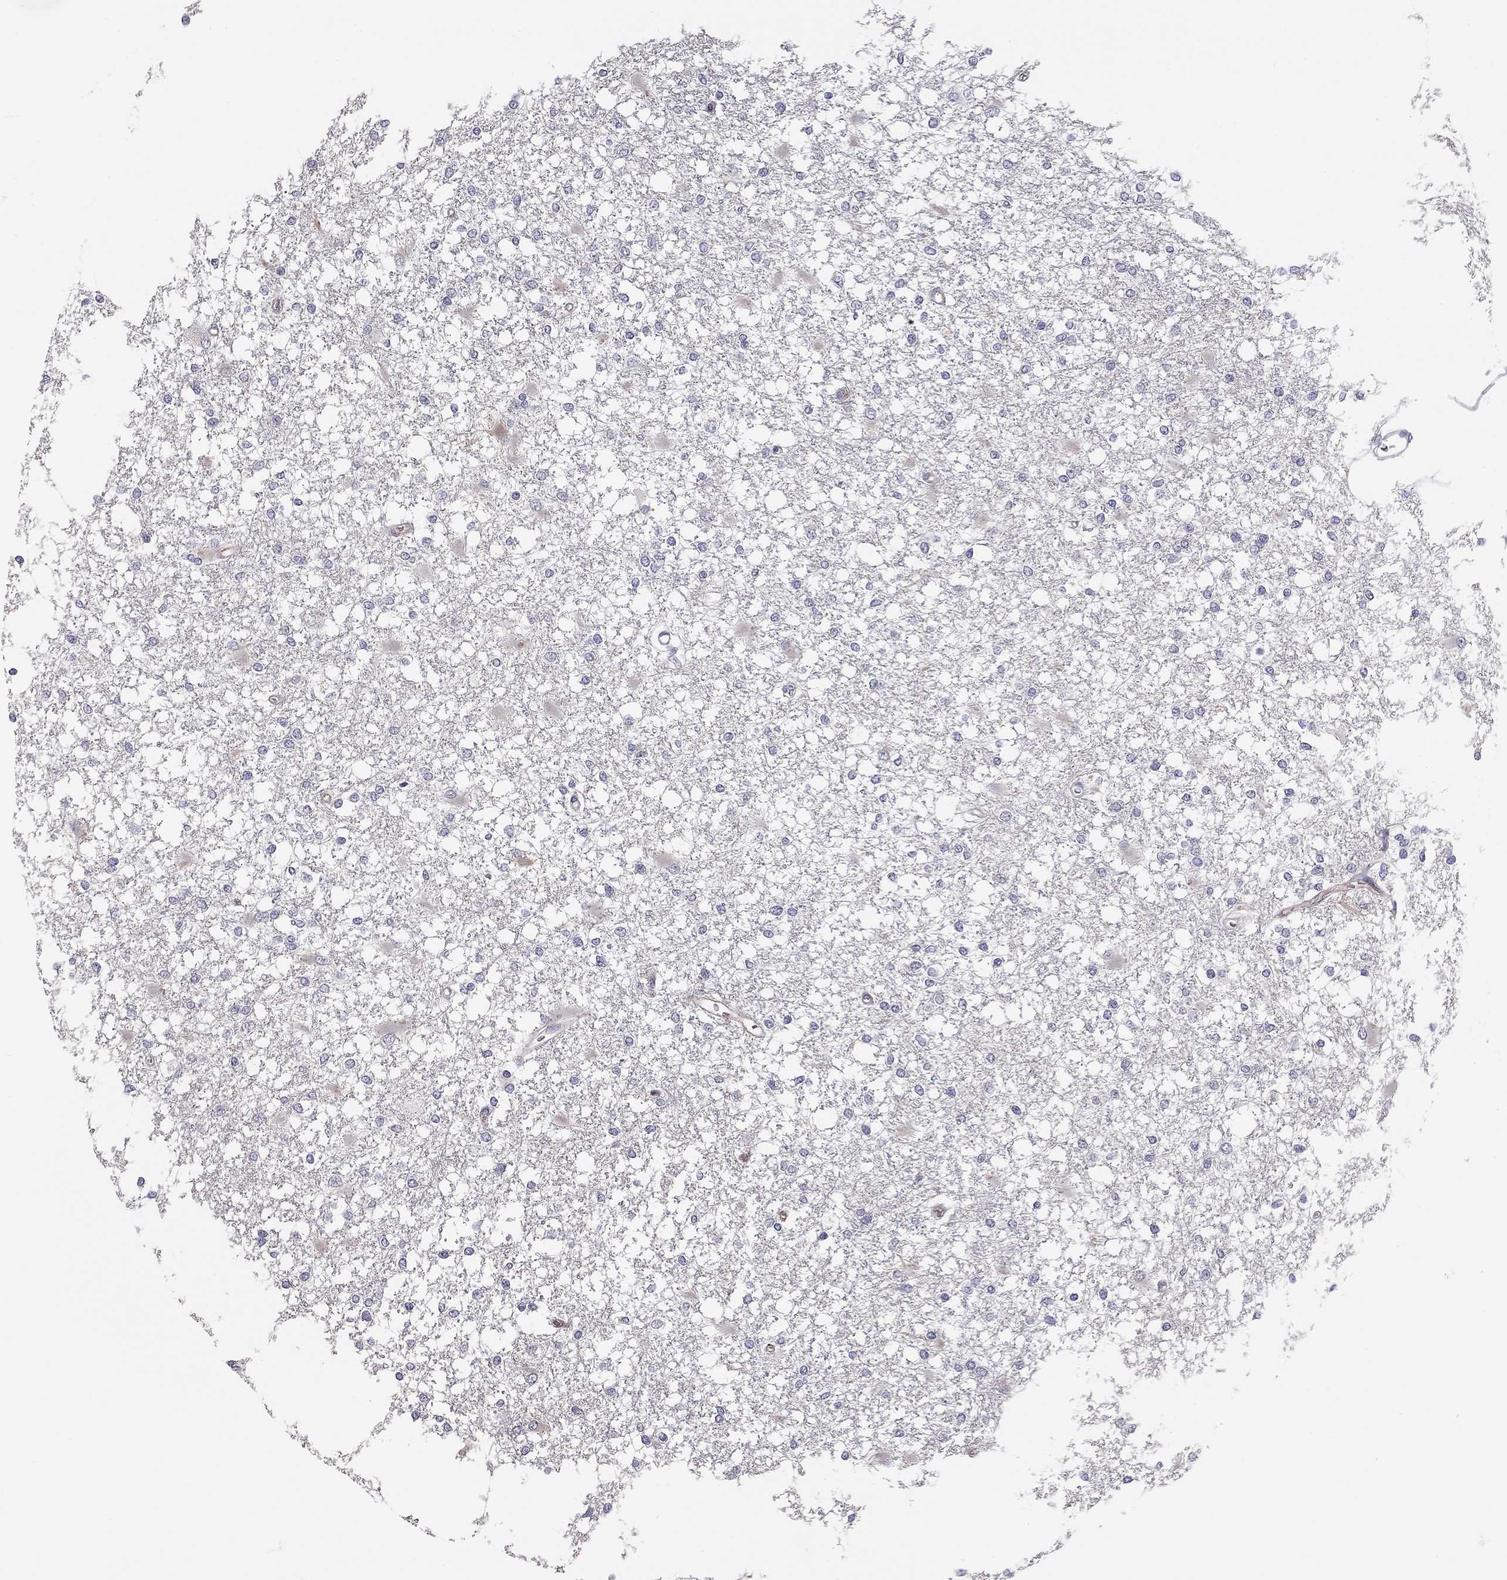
{"staining": {"intensity": "negative", "quantity": "none", "location": "none"}, "tissue": "glioma", "cell_type": "Tumor cells", "image_type": "cancer", "snomed": [{"axis": "morphology", "description": "Glioma, malignant, High grade"}, {"axis": "topography", "description": "Cerebral cortex"}], "caption": "This is an immunohistochemistry (IHC) histopathology image of human malignant high-grade glioma. There is no positivity in tumor cells.", "gene": "SCARB1", "patient": {"sex": "male", "age": 79}}